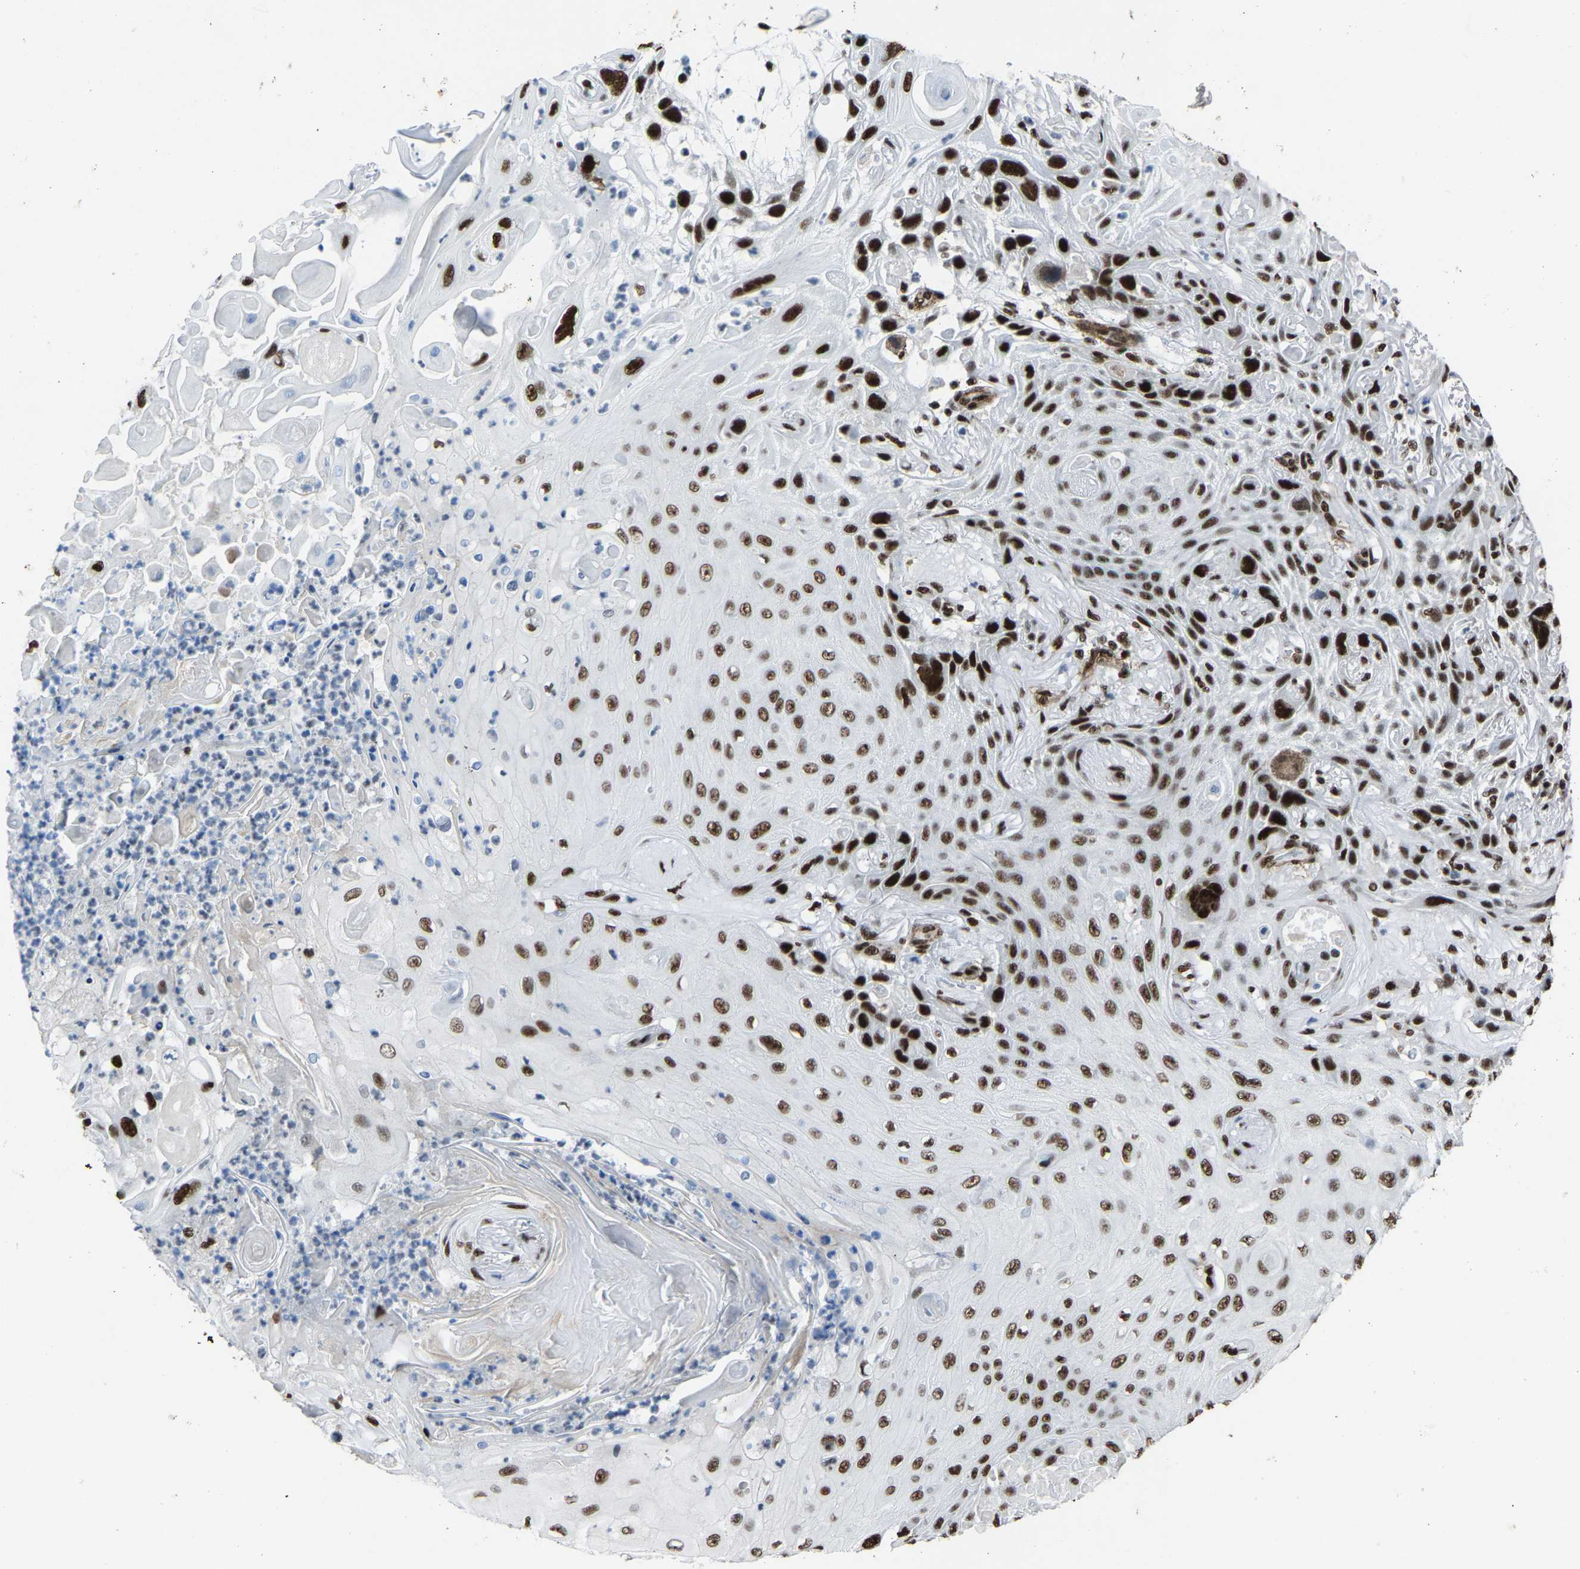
{"staining": {"intensity": "strong", "quantity": ">75%", "location": "nuclear"}, "tissue": "skin cancer", "cell_type": "Tumor cells", "image_type": "cancer", "snomed": [{"axis": "morphology", "description": "Squamous cell carcinoma, NOS"}, {"axis": "topography", "description": "Skin"}], "caption": "Approximately >75% of tumor cells in human skin squamous cell carcinoma exhibit strong nuclear protein staining as visualized by brown immunohistochemical staining.", "gene": "DDX5", "patient": {"sex": "female", "age": 77}}